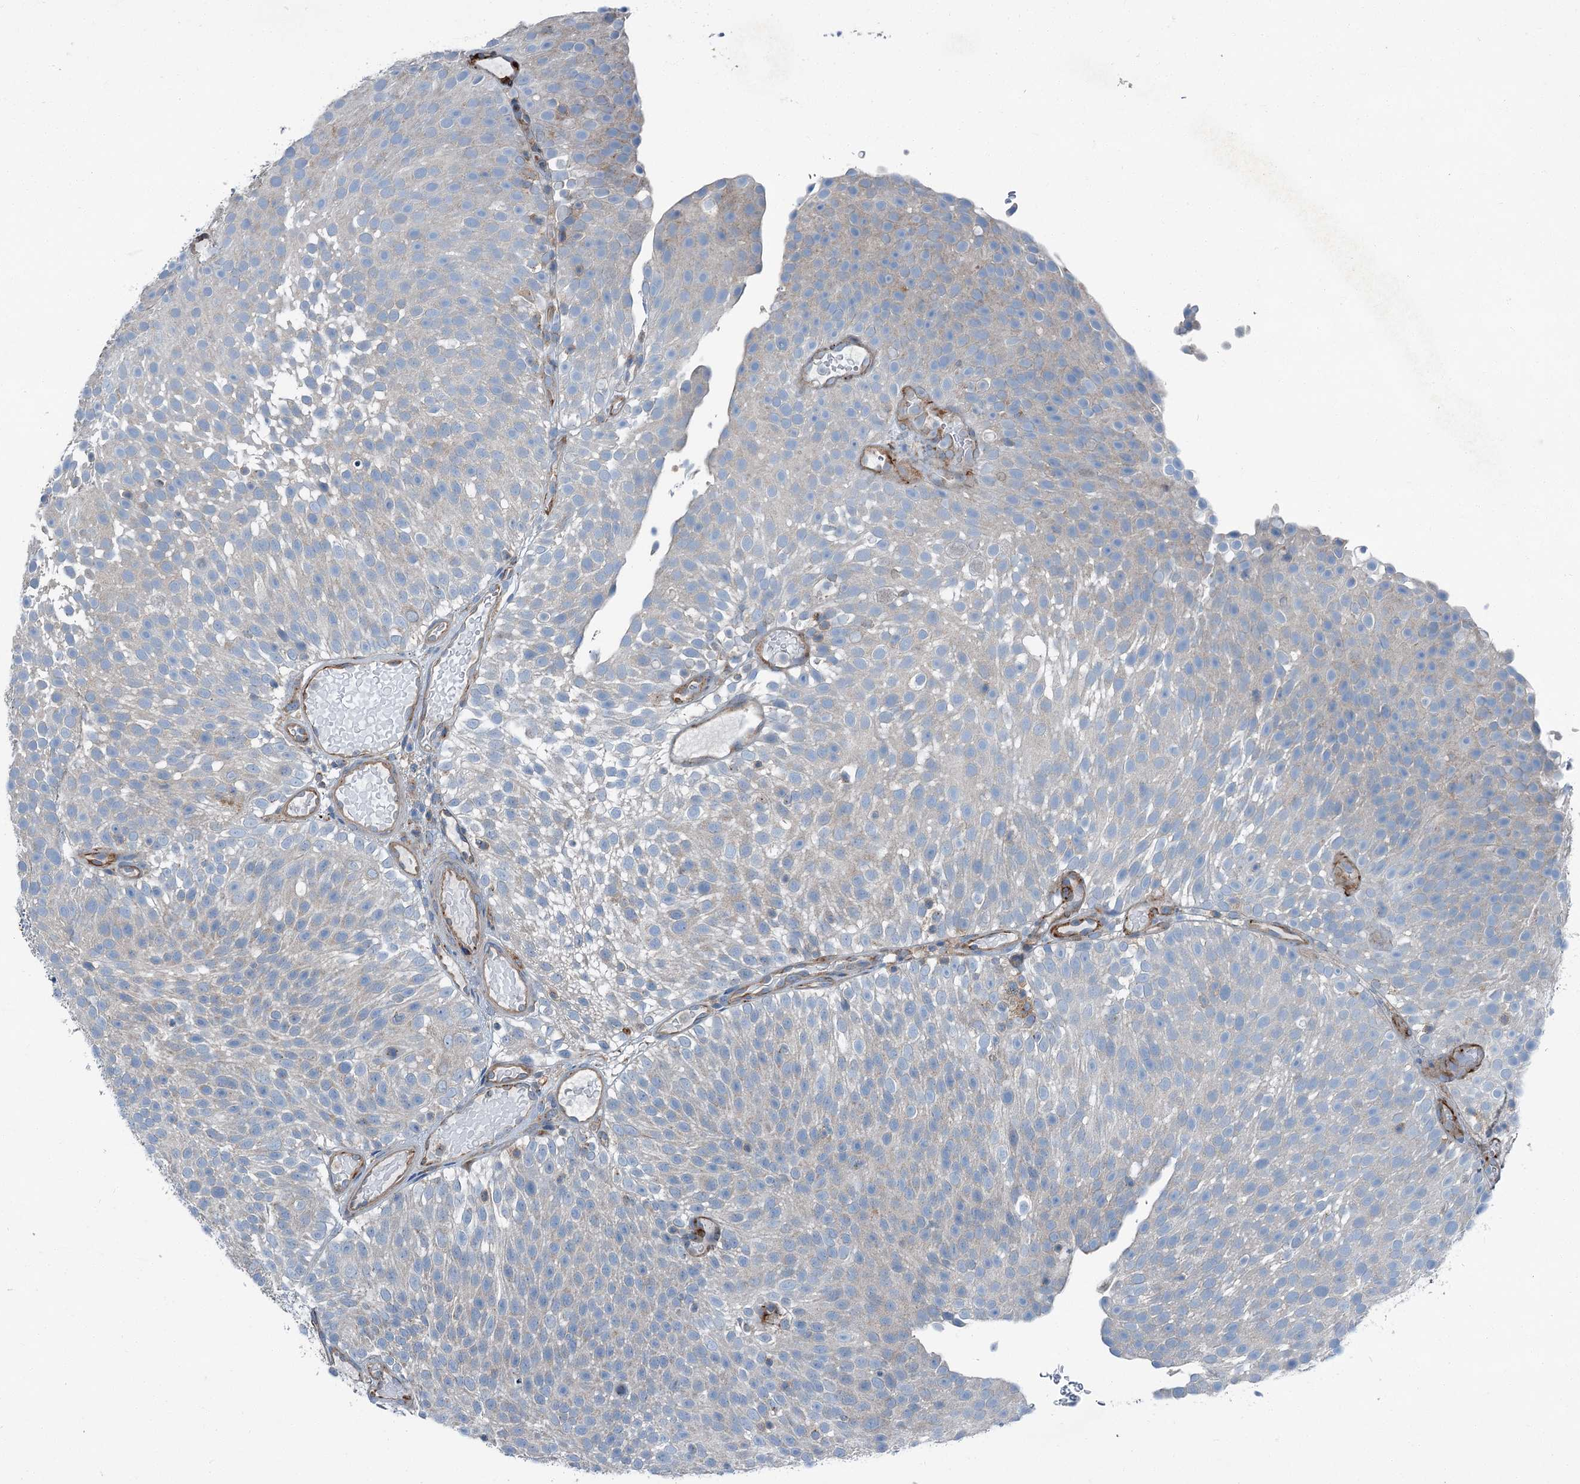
{"staining": {"intensity": "weak", "quantity": "<25%", "location": "cytoplasmic/membranous"}, "tissue": "urothelial cancer", "cell_type": "Tumor cells", "image_type": "cancer", "snomed": [{"axis": "morphology", "description": "Urothelial carcinoma, Low grade"}, {"axis": "topography", "description": "Urinary bladder"}], "caption": "Immunohistochemistry (IHC) photomicrograph of neoplastic tissue: urothelial cancer stained with DAB (3,3'-diaminobenzidine) exhibits no significant protein staining in tumor cells. (DAB IHC, high magnification).", "gene": "AXL", "patient": {"sex": "male", "age": 78}}